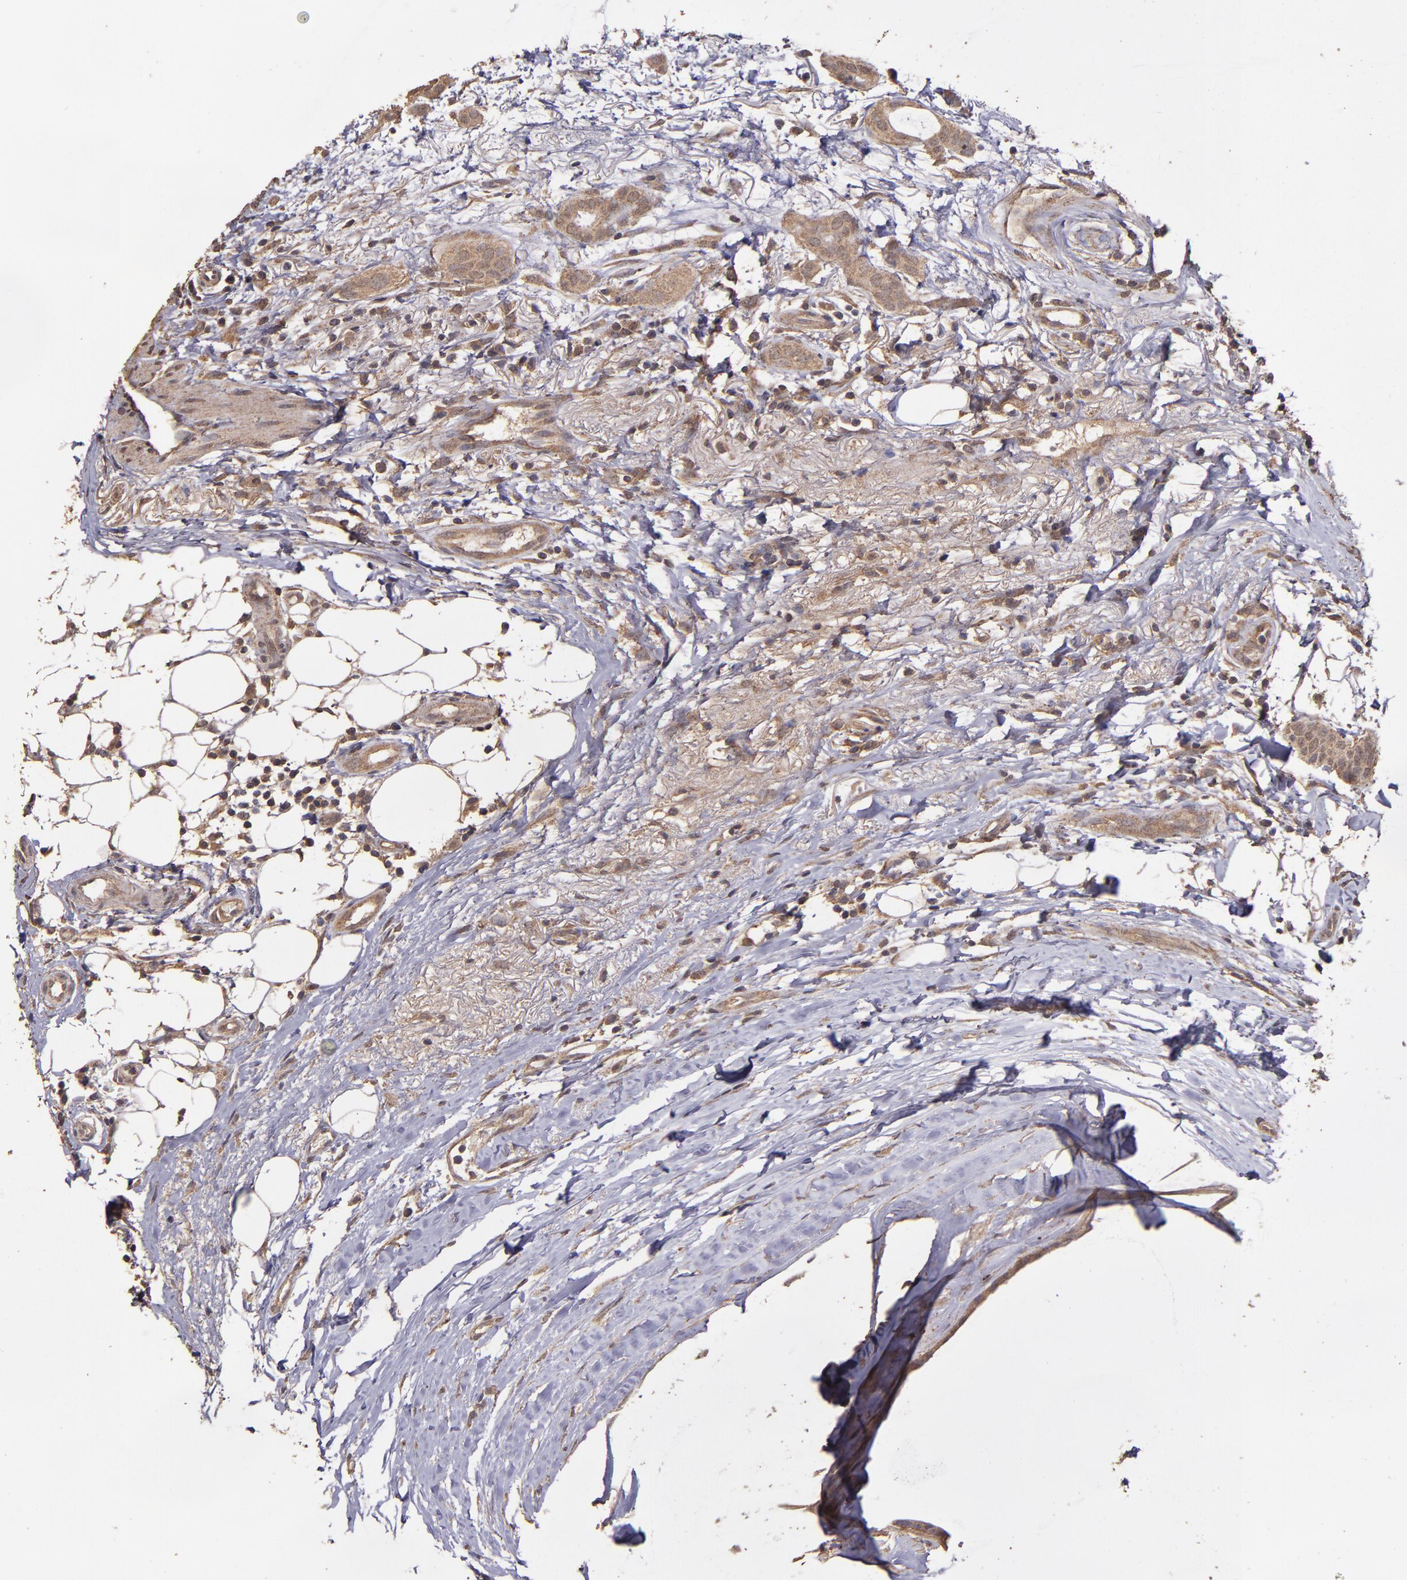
{"staining": {"intensity": "moderate", "quantity": ">75%", "location": "cytoplasmic/membranous"}, "tissue": "breast cancer", "cell_type": "Tumor cells", "image_type": "cancer", "snomed": [{"axis": "morphology", "description": "Duct carcinoma"}, {"axis": "topography", "description": "Breast"}], "caption": "A medium amount of moderate cytoplasmic/membranous positivity is seen in about >75% of tumor cells in breast cancer (intraductal carcinoma) tissue.", "gene": "HECTD1", "patient": {"sex": "female", "age": 54}}